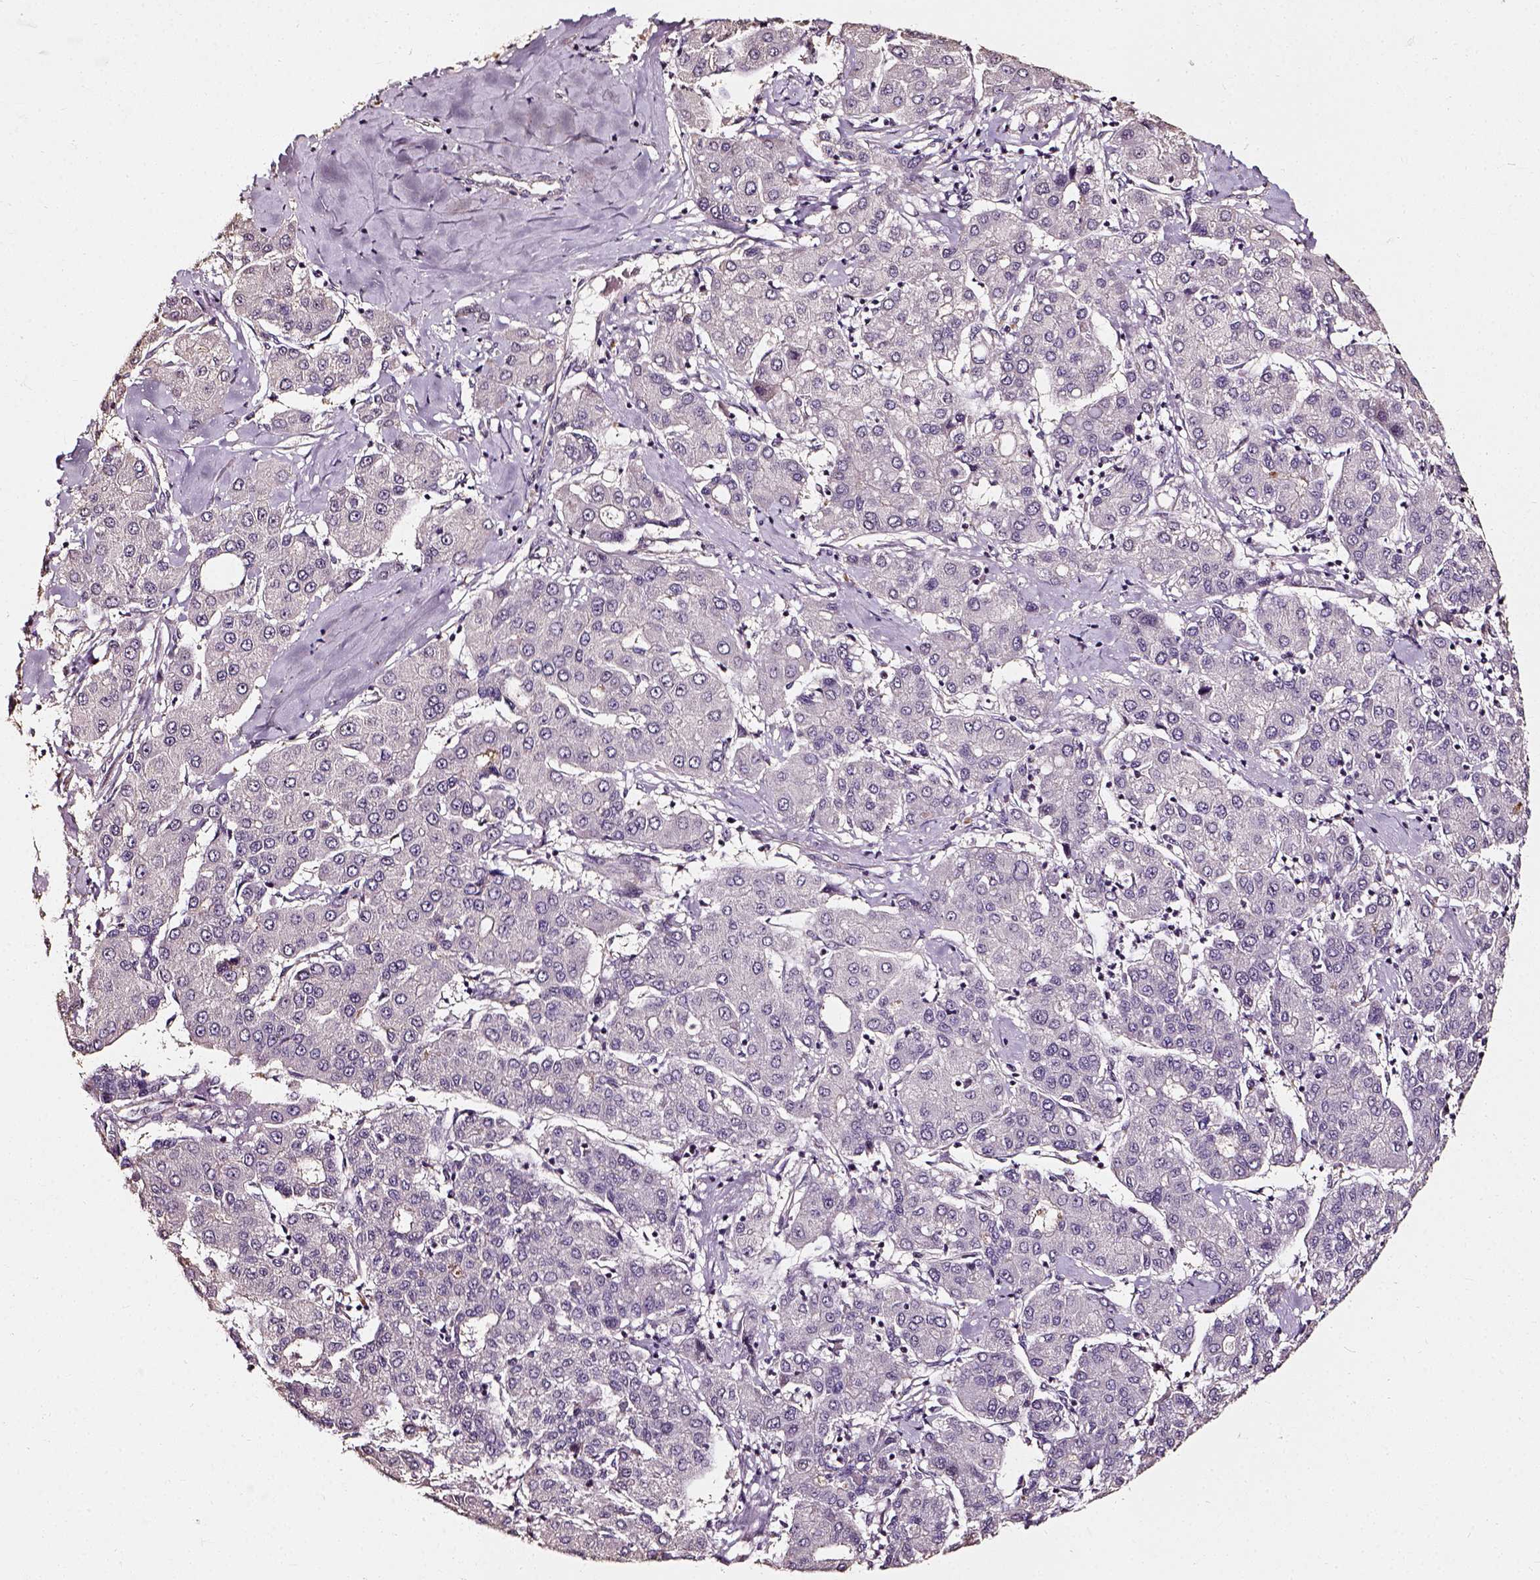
{"staining": {"intensity": "negative", "quantity": "none", "location": "none"}, "tissue": "liver cancer", "cell_type": "Tumor cells", "image_type": "cancer", "snomed": [{"axis": "morphology", "description": "Carcinoma, Hepatocellular, NOS"}, {"axis": "topography", "description": "Liver"}], "caption": "High power microscopy image of an immunohistochemistry (IHC) micrograph of liver cancer (hepatocellular carcinoma), revealing no significant expression in tumor cells.", "gene": "NACC1", "patient": {"sex": "male", "age": 65}}